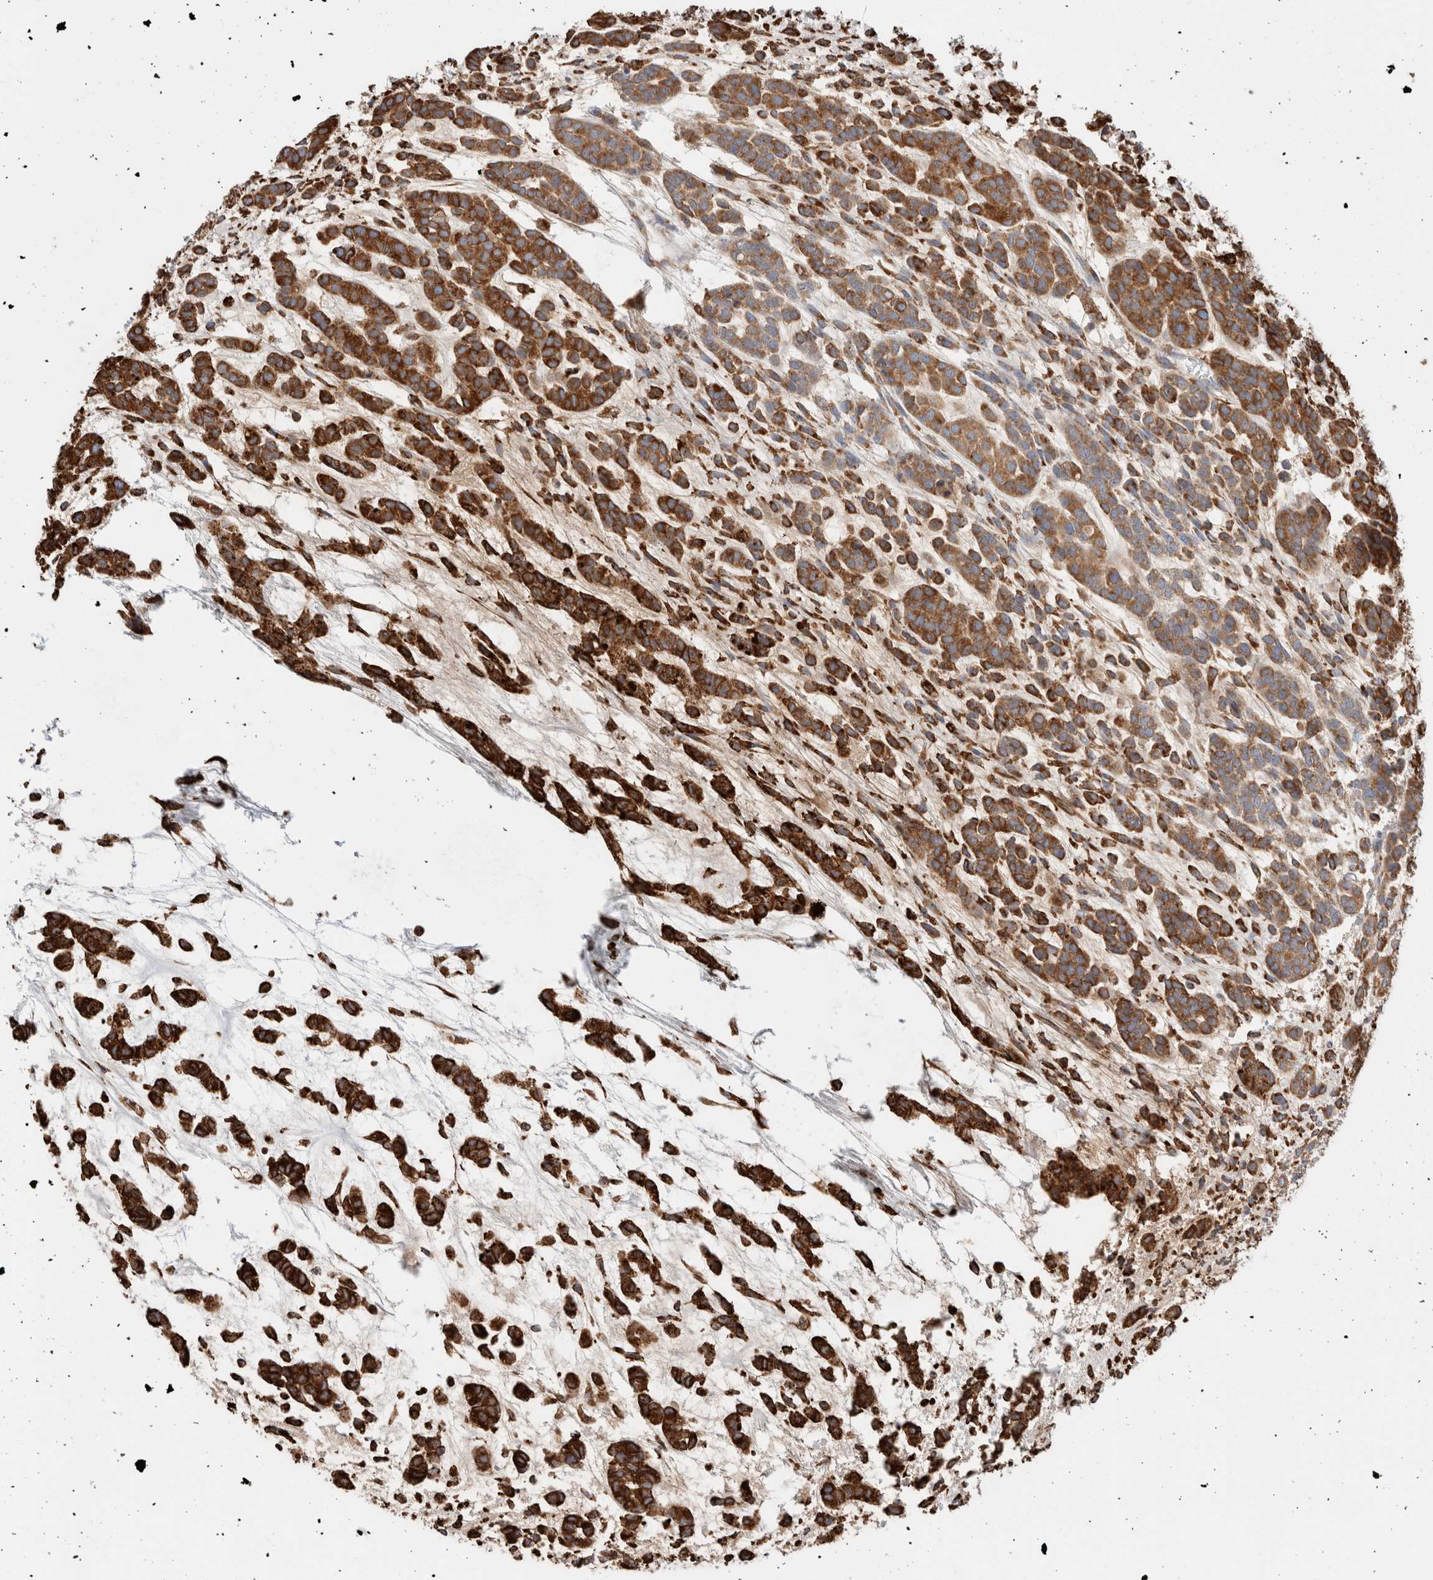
{"staining": {"intensity": "strong", "quantity": ">75%", "location": "cytoplasmic/membranous"}, "tissue": "head and neck cancer", "cell_type": "Tumor cells", "image_type": "cancer", "snomed": [{"axis": "morphology", "description": "Adenocarcinoma, NOS"}, {"axis": "morphology", "description": "Adenoma, NOS"}, {"axis": "topography", "description": "Head-Neck"}], "caption": "Immunohistochemical staining of human head and neck adenocarcinoma exhibits high levels of strong cytoplasmic/membranous staining in approximately >75% of tumor cells.", "gene": "P4HA1", "patient": {"sex": "female", "age": 55}}